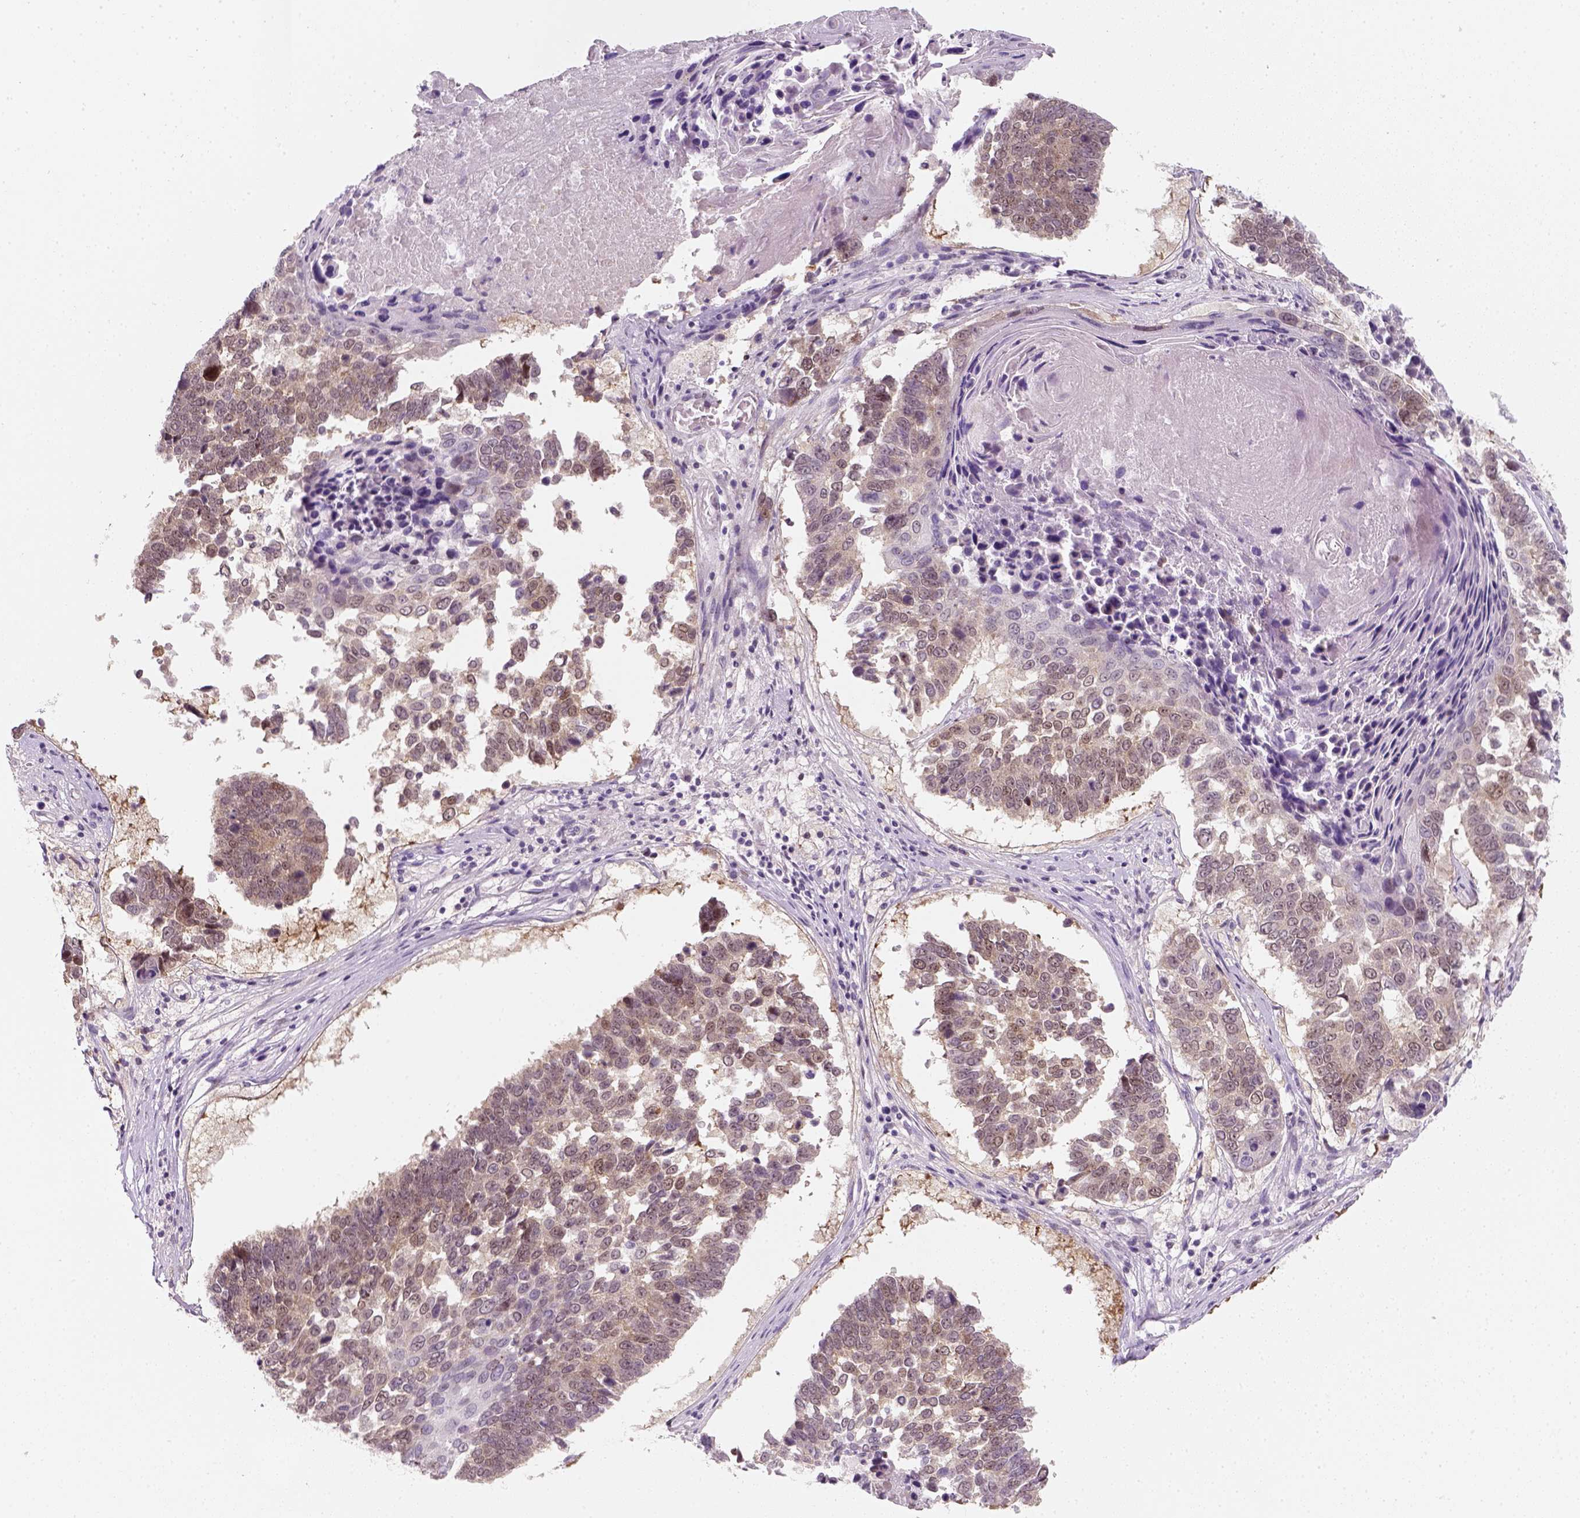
{"staining": {"intensity": "weak", "quantity": "<25%", "location": "nuclear"}, "tissue": "lung cancer", "cell_type": "Tumor cells", "image_type": "cancer", "snomed": [{"axis": "morphology", "description": "Squamous cell carcinoma, NOS"}, {"axis": "topography", "description": "Lung"}], "caption": "This is a histopathology image of immunohistochemistry staining of squamous cell carcinoma (lung), which shows no staining in tumor cells. Nuclei are stained in blue.", "gene": "TP53", "patient": {"sex": "male", "age": 73}}